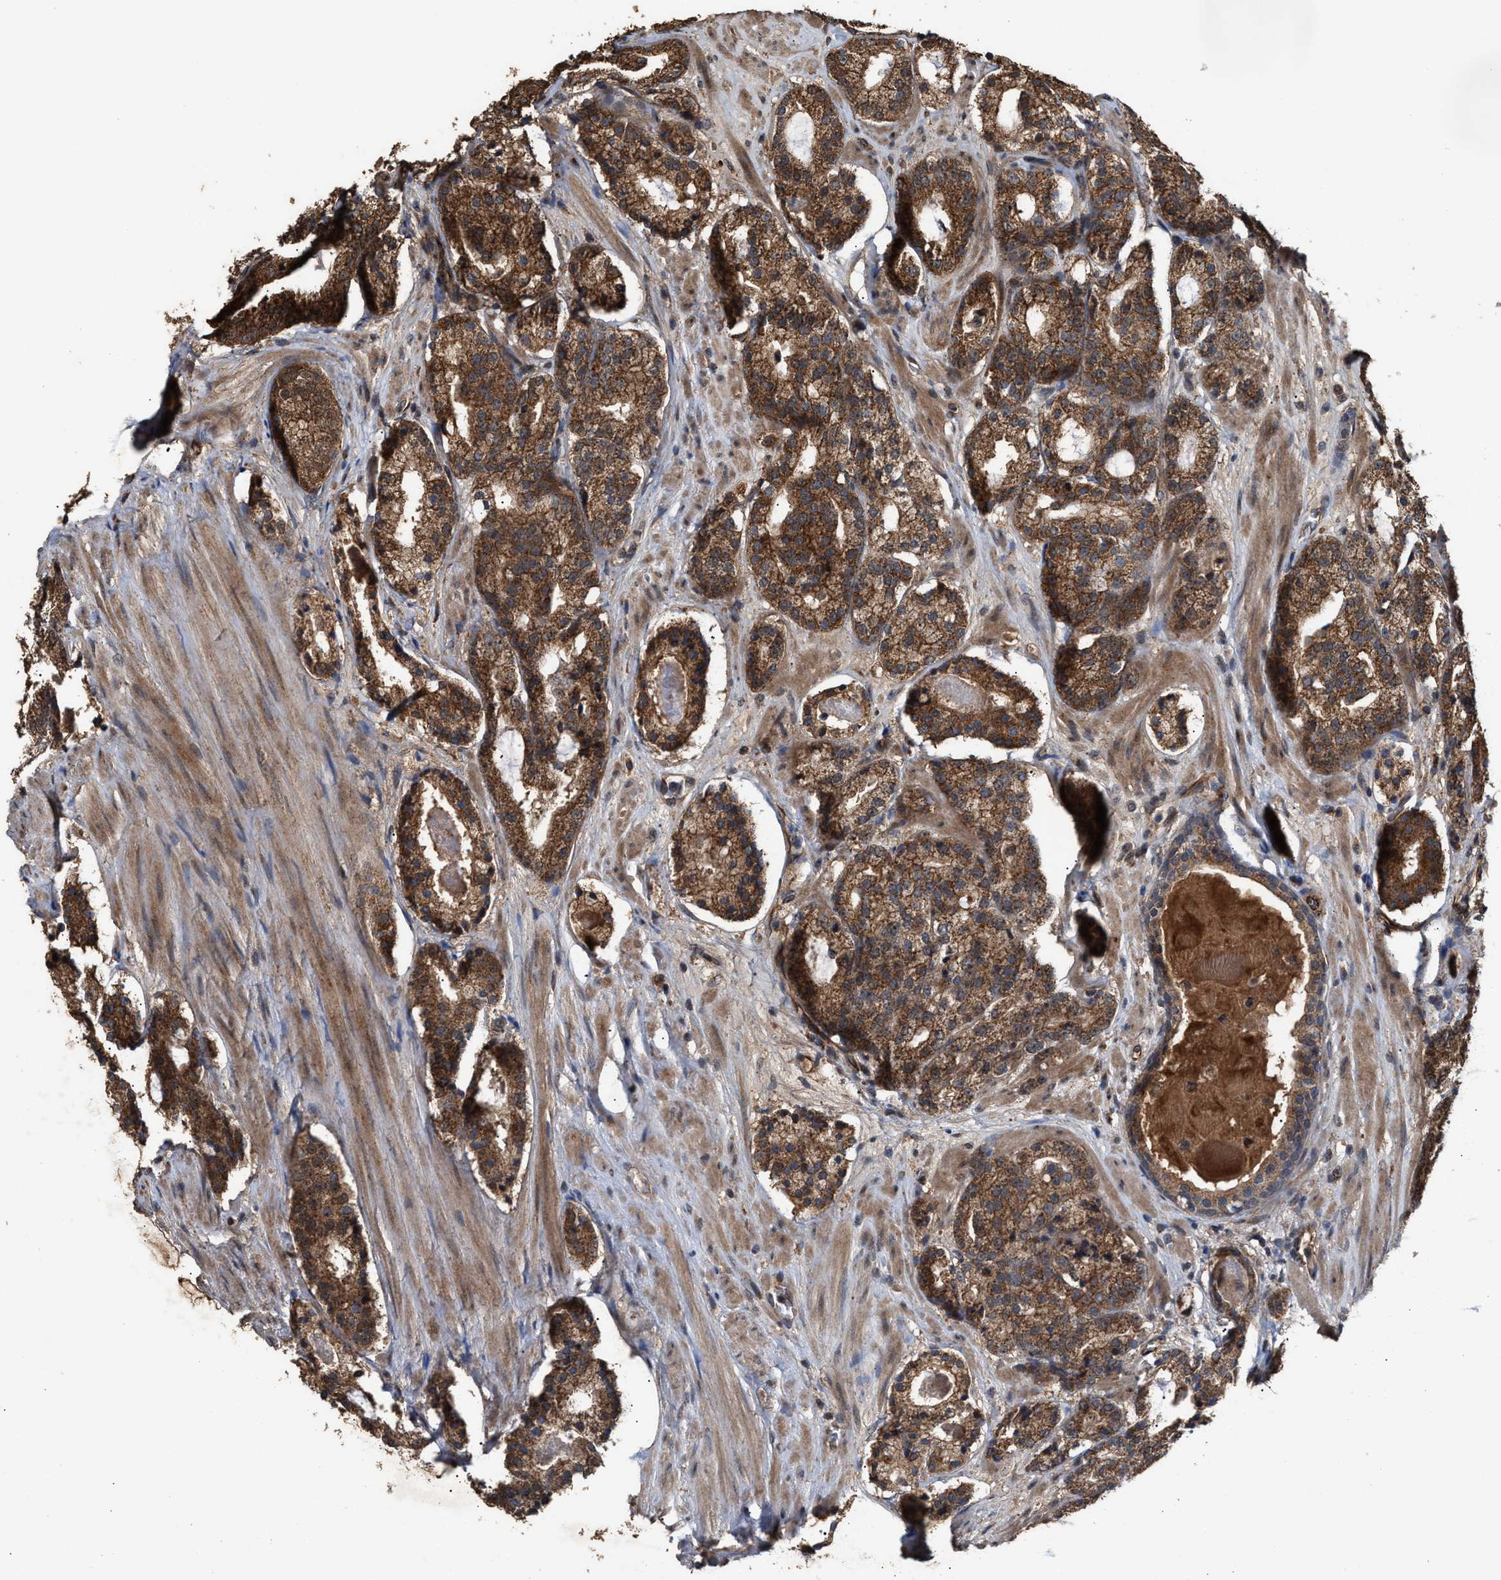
{"staining": {"intensity": "moderate", "quantity": ">75%", "location": "cytoplasmic/membranous"}, "tissue": "prostate cancer", "cell_type": "Tumor cells", "image_type": "cancer", "snomed": [{"axis": "morphology", "description": "Adenocarcinoma, Low grade"}, {"axis": "topography", "description": "Prostate"}], "caption": "Prostate cancer (adenocarcinoma (low-grade)) was stained to show a protein in brown. There is medium levels of moderate cytoplasmic/membranous staining in approximately >75% of tumor cells.", "gene": "ZNHIT6", "patient": {"sex": "male", "age": 69}}